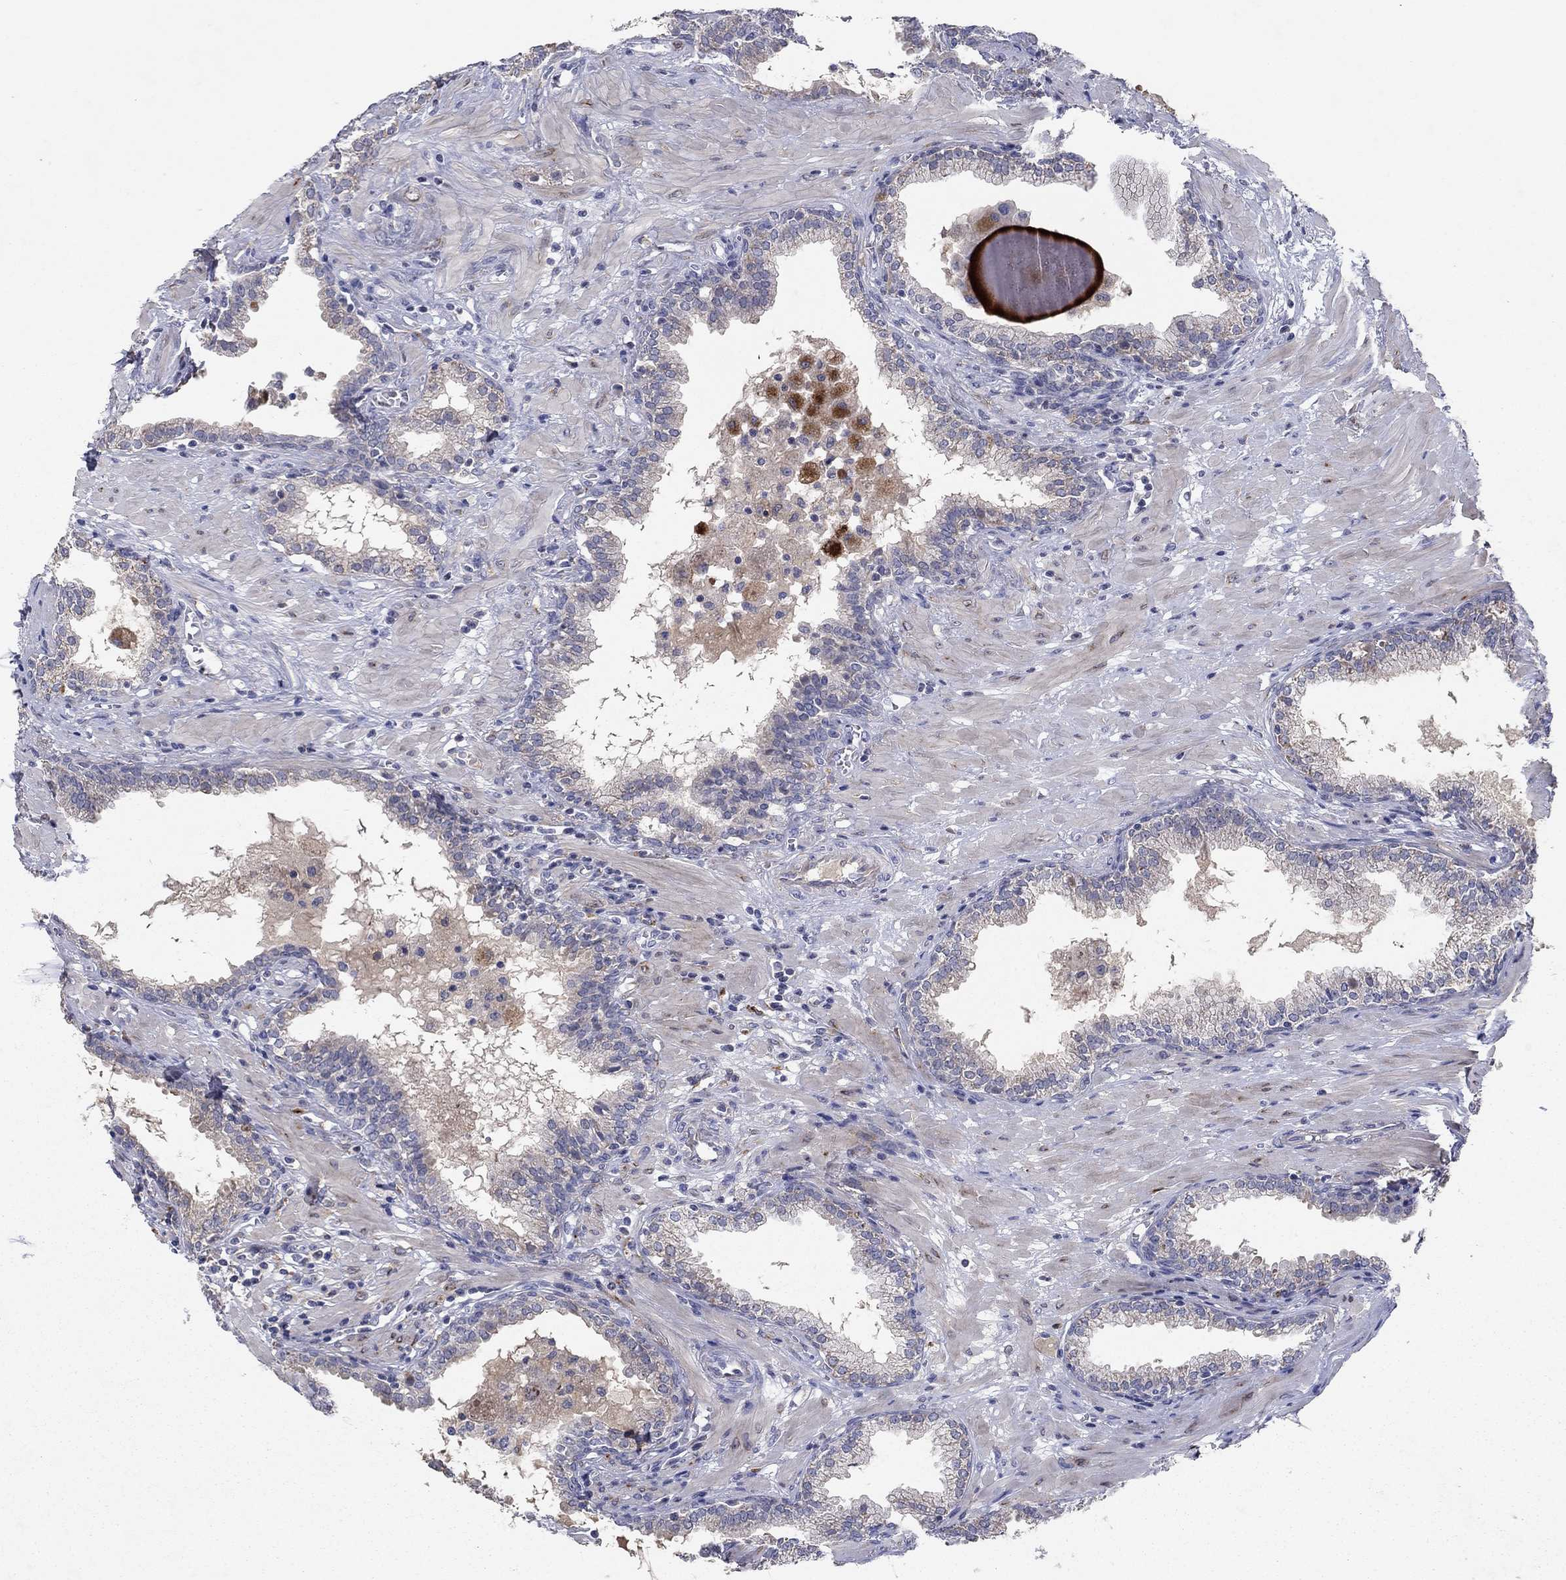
{"staining": {"intensity": "negative", "quantity": "none", "location": "none"}, "tissue": "prostate", "cell_type": "Glandular cells", "image_type": "normal", "snomed": [{"axis": "morphology", "description": "Normal tissue, NOS"}, {"axis": "topography", "description": "Prostate"}], "caption": "Immunohistochemistry micrograph of benign prostate: prostate stained with DAB displays no significant protein expression in glandular cells. (Stains: DAB IHC with hematoxylin counter stain, Microscopy: brightfield microscopy at high magnification).", "gene": "PTGDS", "patient": {"sex": "male", "age": 64}}